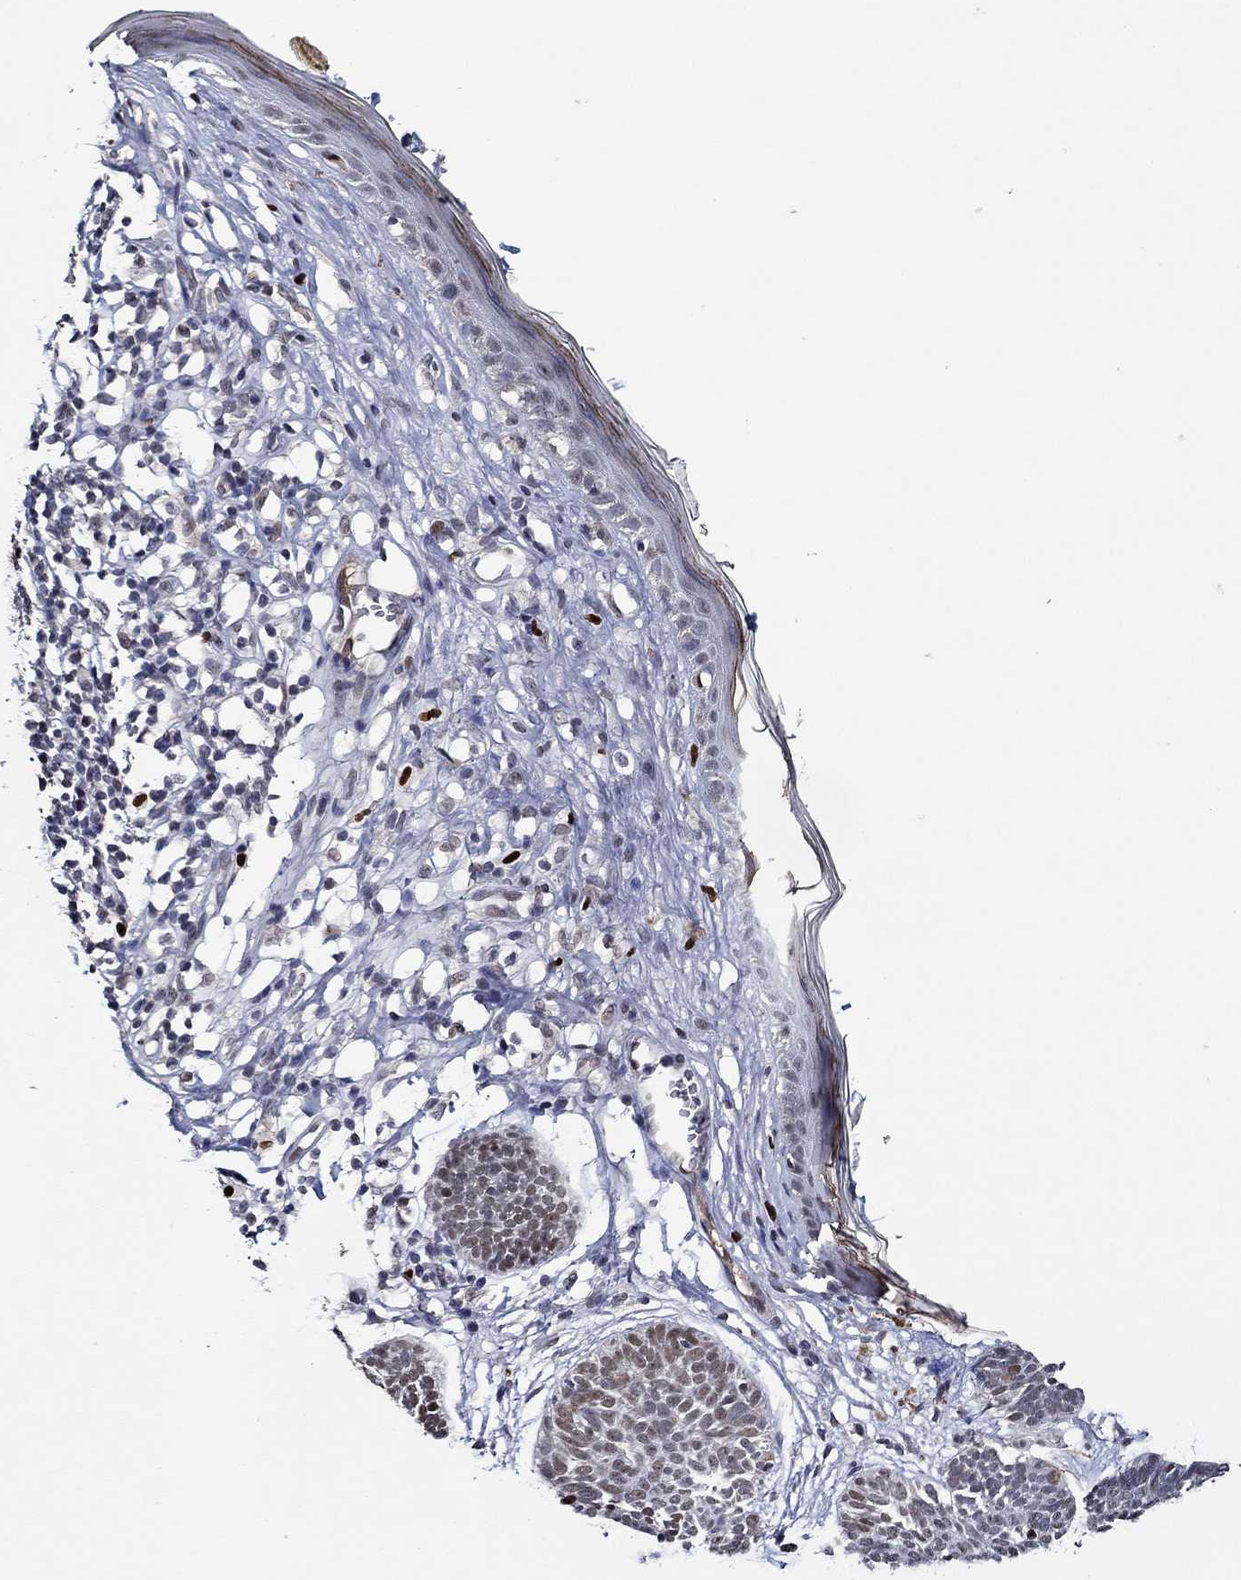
{"staining": {"intensity": "weak", "quantity": "25%-75%", "location": "nuclear"}, "tissue": "skin cancer", "cell_type": "Tumor cells", "image_type": "cancer", "snomed": [{"axis": "morphology", "description": "Basal cell carcinoma"}, {"axis": "topography", "description": "Skin"}], "caption": "Immunohistochemical staining of human basal cell carcinoma (skin) displays low levels of weak nuclear protein expression in approximately 25%-75% of tumor cells.", "gene": "GATA2", "patient": {"sex": "male", "age": 85}}